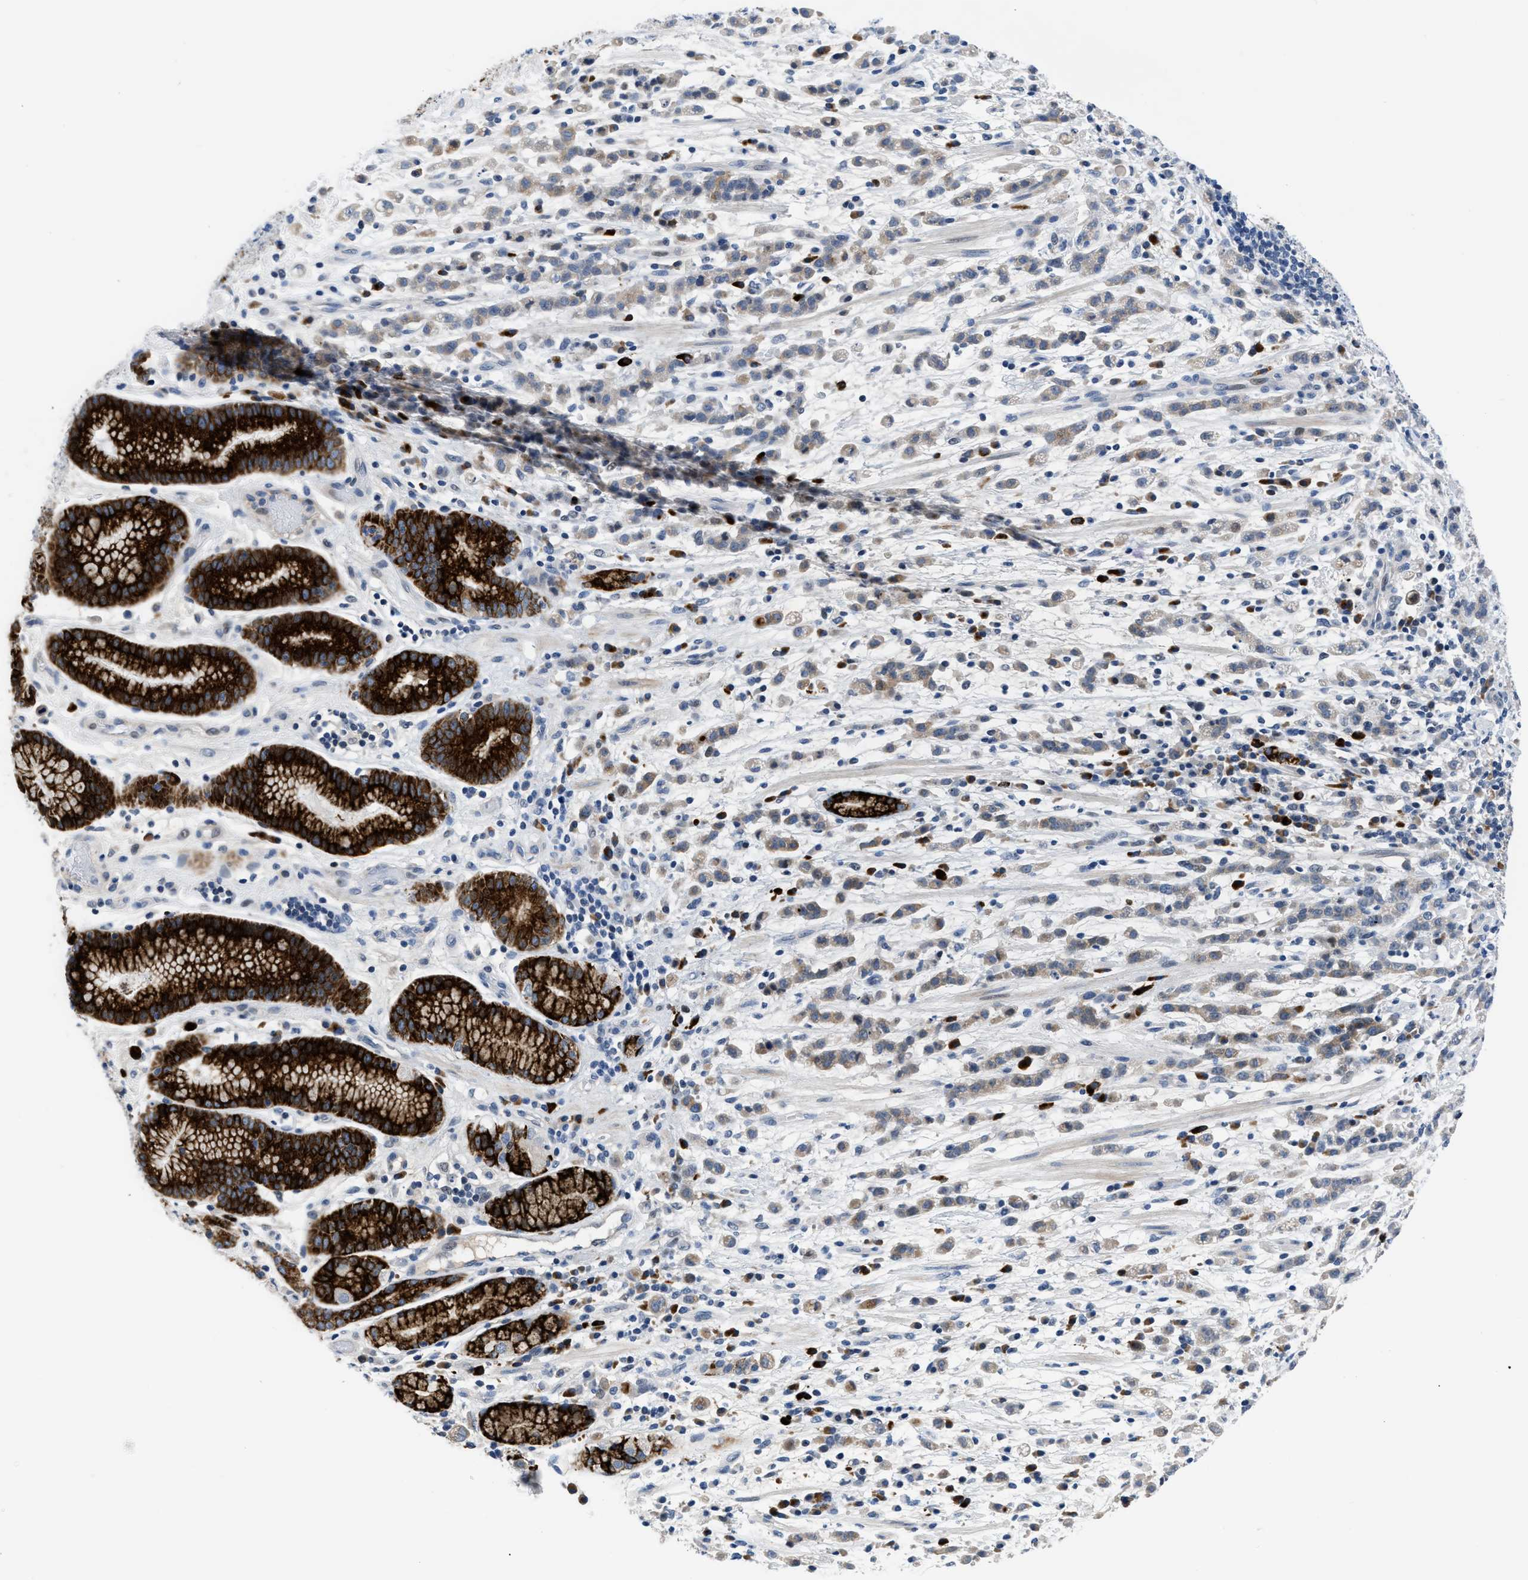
{"staining": {"intensity": "weak", "quantity": ">75%", "location": "cytoplasmic/membranous"}, "tissue": "stomach cancer", "cell_type": "Tumor cells", "image_type": "cancer", "snomed": [{"axis": "morphology", "description": "Adenocarcinoma, NOS"}, {"axis": "topography", "description": "Stomach, lower"}], "caption": "Human stomach cancer (adenocarcinoma) stained for a protein (brown) reveals weak cytoplasmic/membranous positive expression in approximately >75% of tumor cells.", "gene": "OR9K2", "patient": {"sex": "male", "age": 88}}